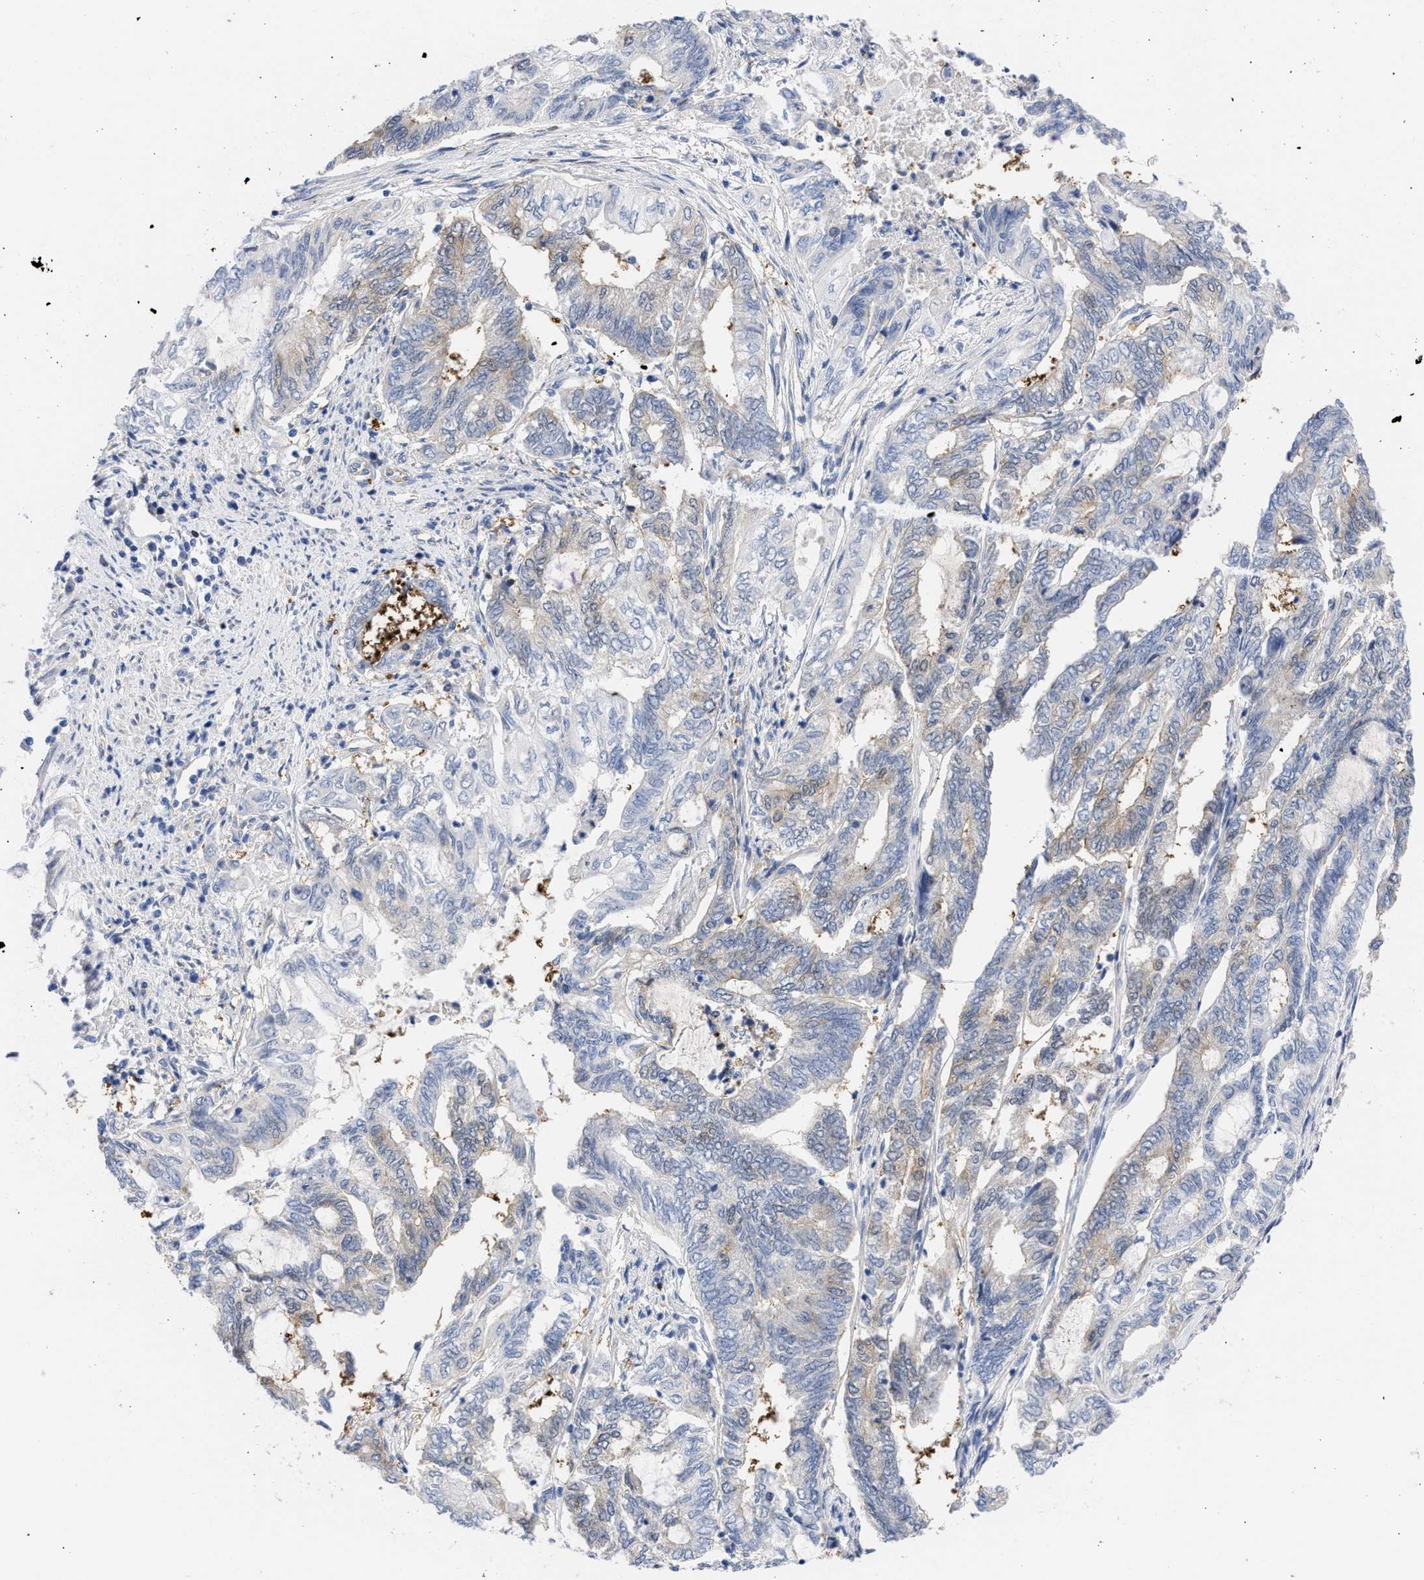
{"staining": {"intensity": "weak", "quantity": "25%-75%", "location": "cytoplasmic/membranous"}, "tissue": "endometrial cancer", "cell_type": "Tumor cells", "image_type": "cancer", "snomed": [{"axis": "morphology", "description": "Adenocarcinoma, NOS"}, {"axis": "topography", "description": "Uterus"}, {"axis": "topography", "description": "Endometrium"}], "caption": "Approximately 25%-75% of tumor cells in adenocarcinoma (endometrial) show weak cytoplasmic/membranous protein positivity as visualized by brown immunohistochemical staining.", "gene": "THRA", "patient": {"sex": "female", "age": 70}}